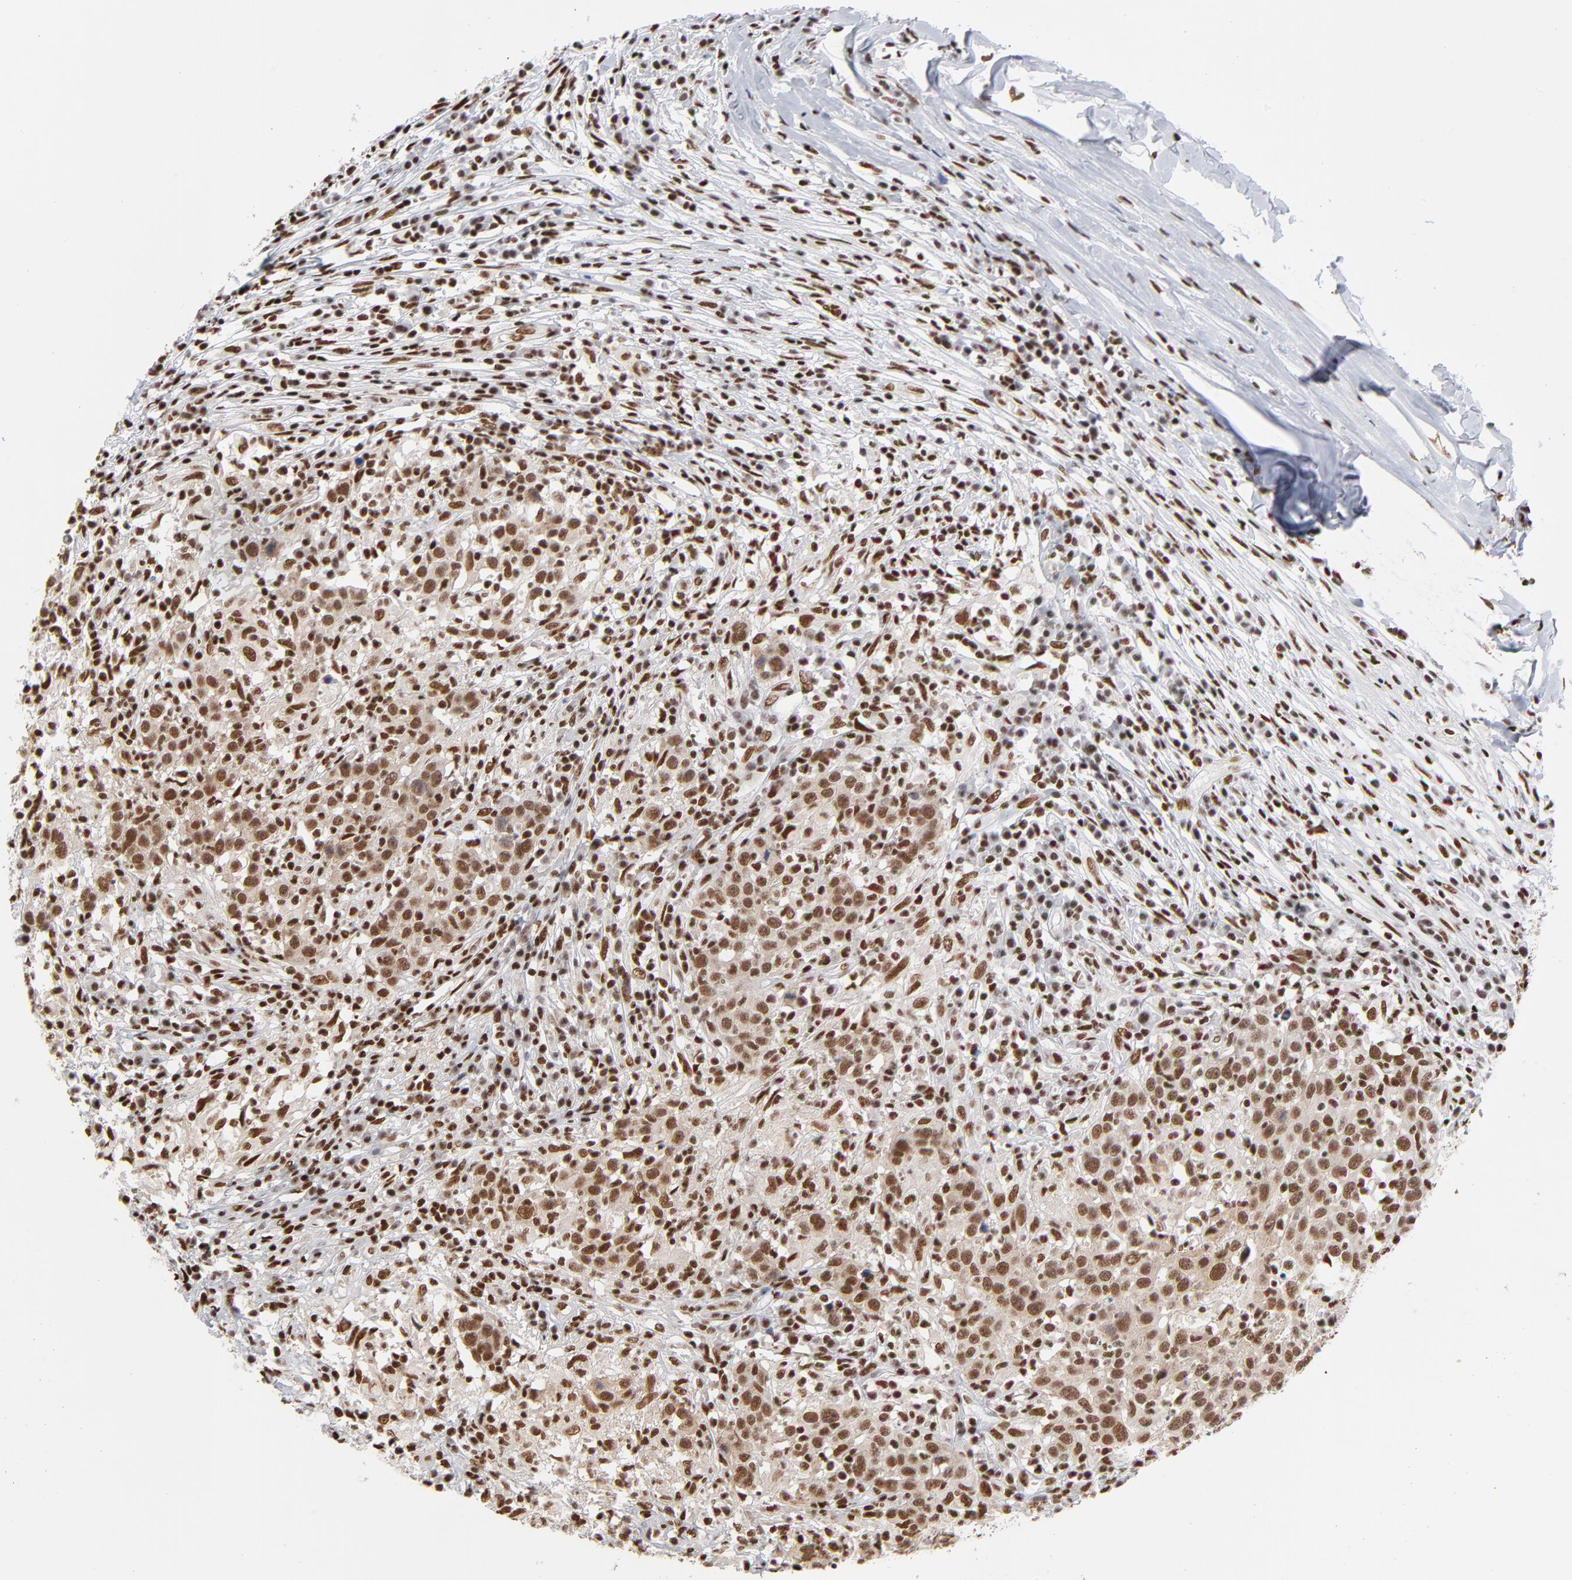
{"staining": {"intensity": "strong", "quantity": ">75%", "location": "nuclear"}, "tissue": "head and neck cancer", "cell_type": "Tumor cells", "image_type": "cancer", "snomed": [{"axis": "morphology", "description": "Adenocarcinoma, NOS"}, {"axis": "topography", "description": "Salivary gland"}, {"axis": "topography", "description": "Head-Neck"}], "caption": "A micrograph of head and neck adenocarcinoma stained for a protein reveals strong nuclear brown staining in tumor cells.", "gene": "CREB1", "patient": {"sex": "female", "age": 65}}